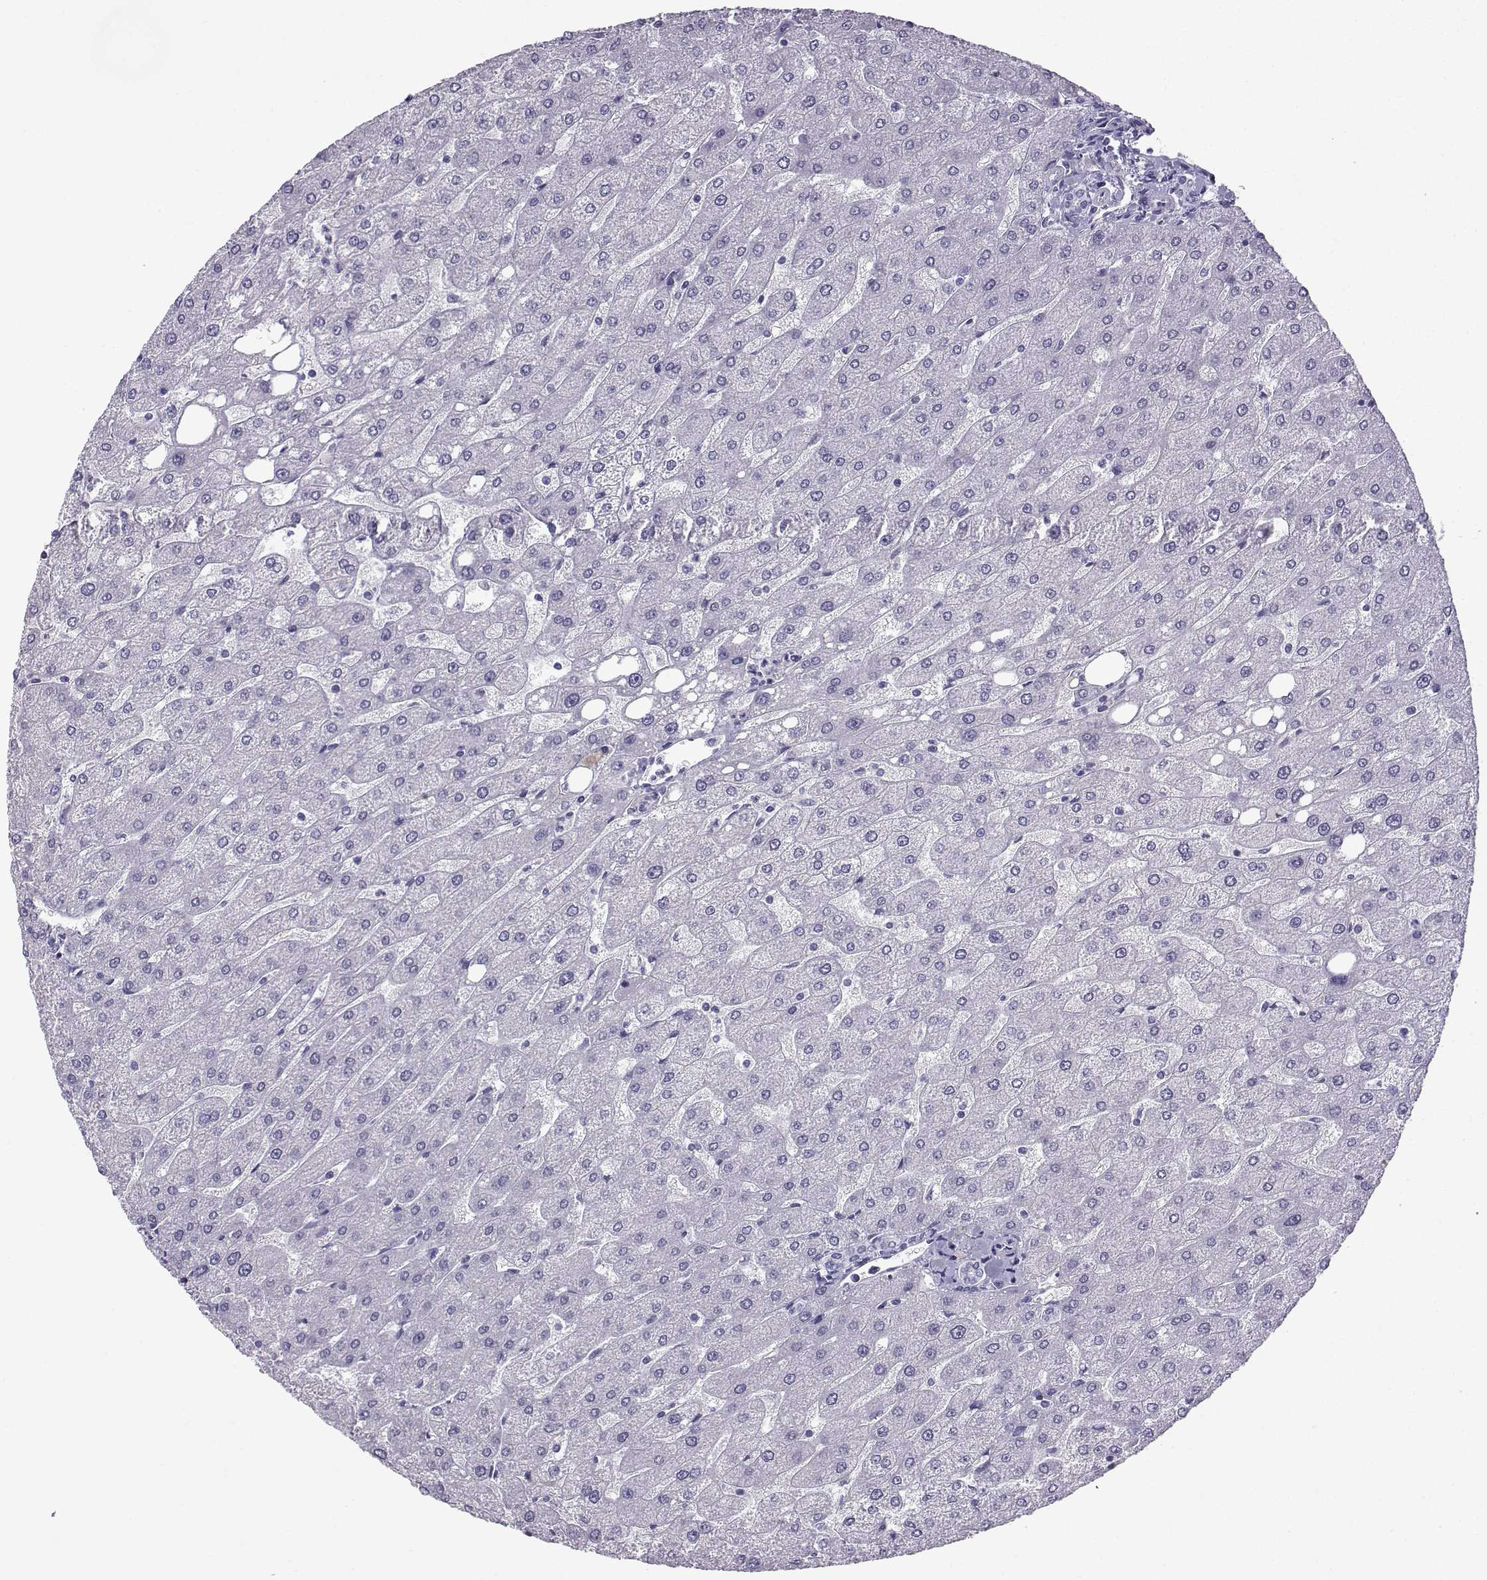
{"staining": {"intensity": "negative", "quantity": "none", "location": "none"}, "tissue": "liver", "cell_type": "Cholangiocytes", "image_type": "normal", "snomed": [{"axis": "morphology", "description": "Normal tissue, NOS"}, {"axis": "topography", "description": "Liver"}], "caption": "Micrograph shows no protein staining in cholangiocytes of unremarkable liver.", "gene": "ZBTB8B", "patient": {"sex": "male", "age": 67}}